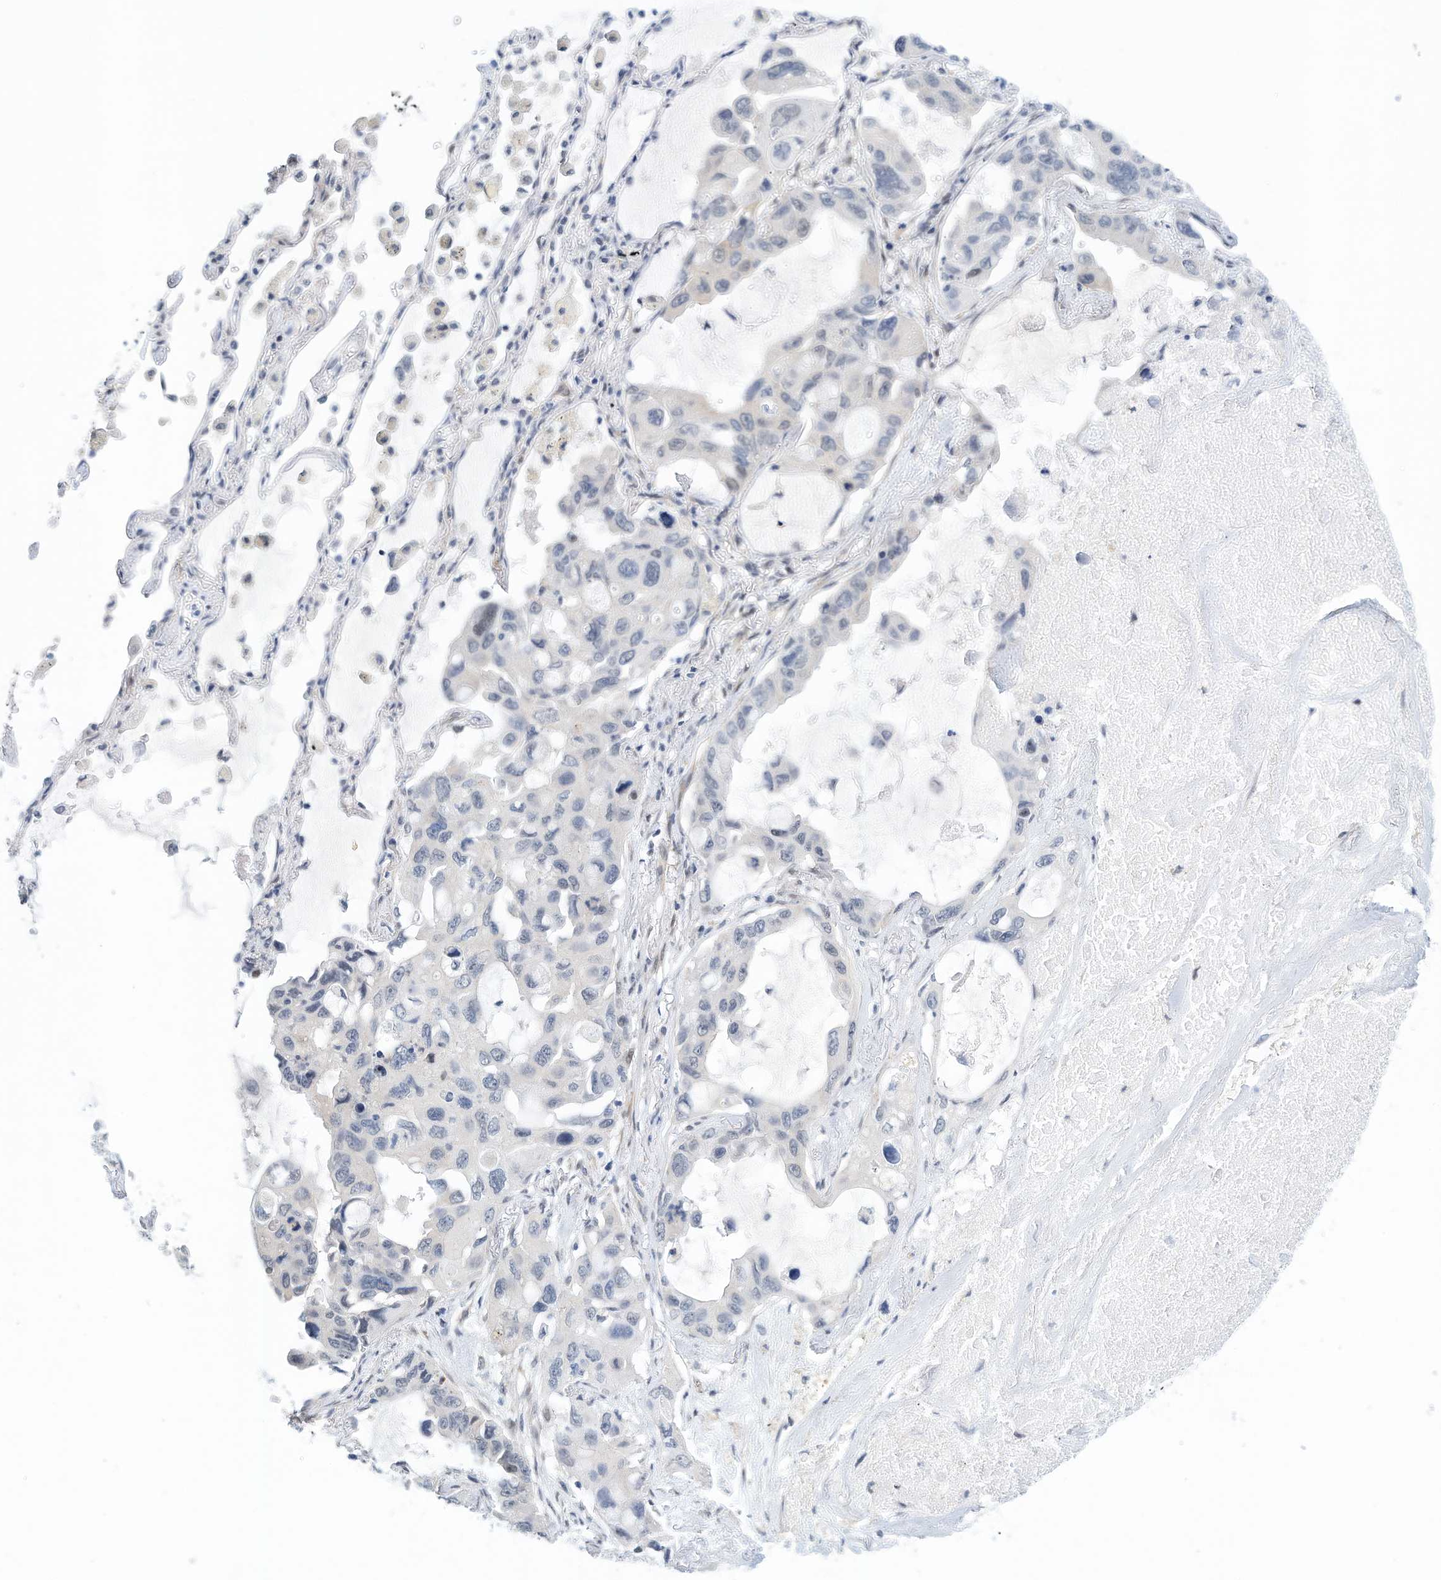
{"staining": {"intensity": "negative", "quantity": "none", "location": "none"}, "tissue": "lung cancer", "cell_type": "Tumor cells", "image_type": "cancer", "snomed": [{"axis": "morphology", "description": "Squamous cell carcinoma, NOS"}, {"axis": "topography", "description": "Lung"}], "caption": "Immunohistochemistry (IHC) photomicrograph of lung cancer (squamous cell carcinoma) stained for a protein (brown), which demonstrates no positivity in tumor cells.", "gene": "ARHGAP28", "patient": {"sex": "female", "age": 73}}